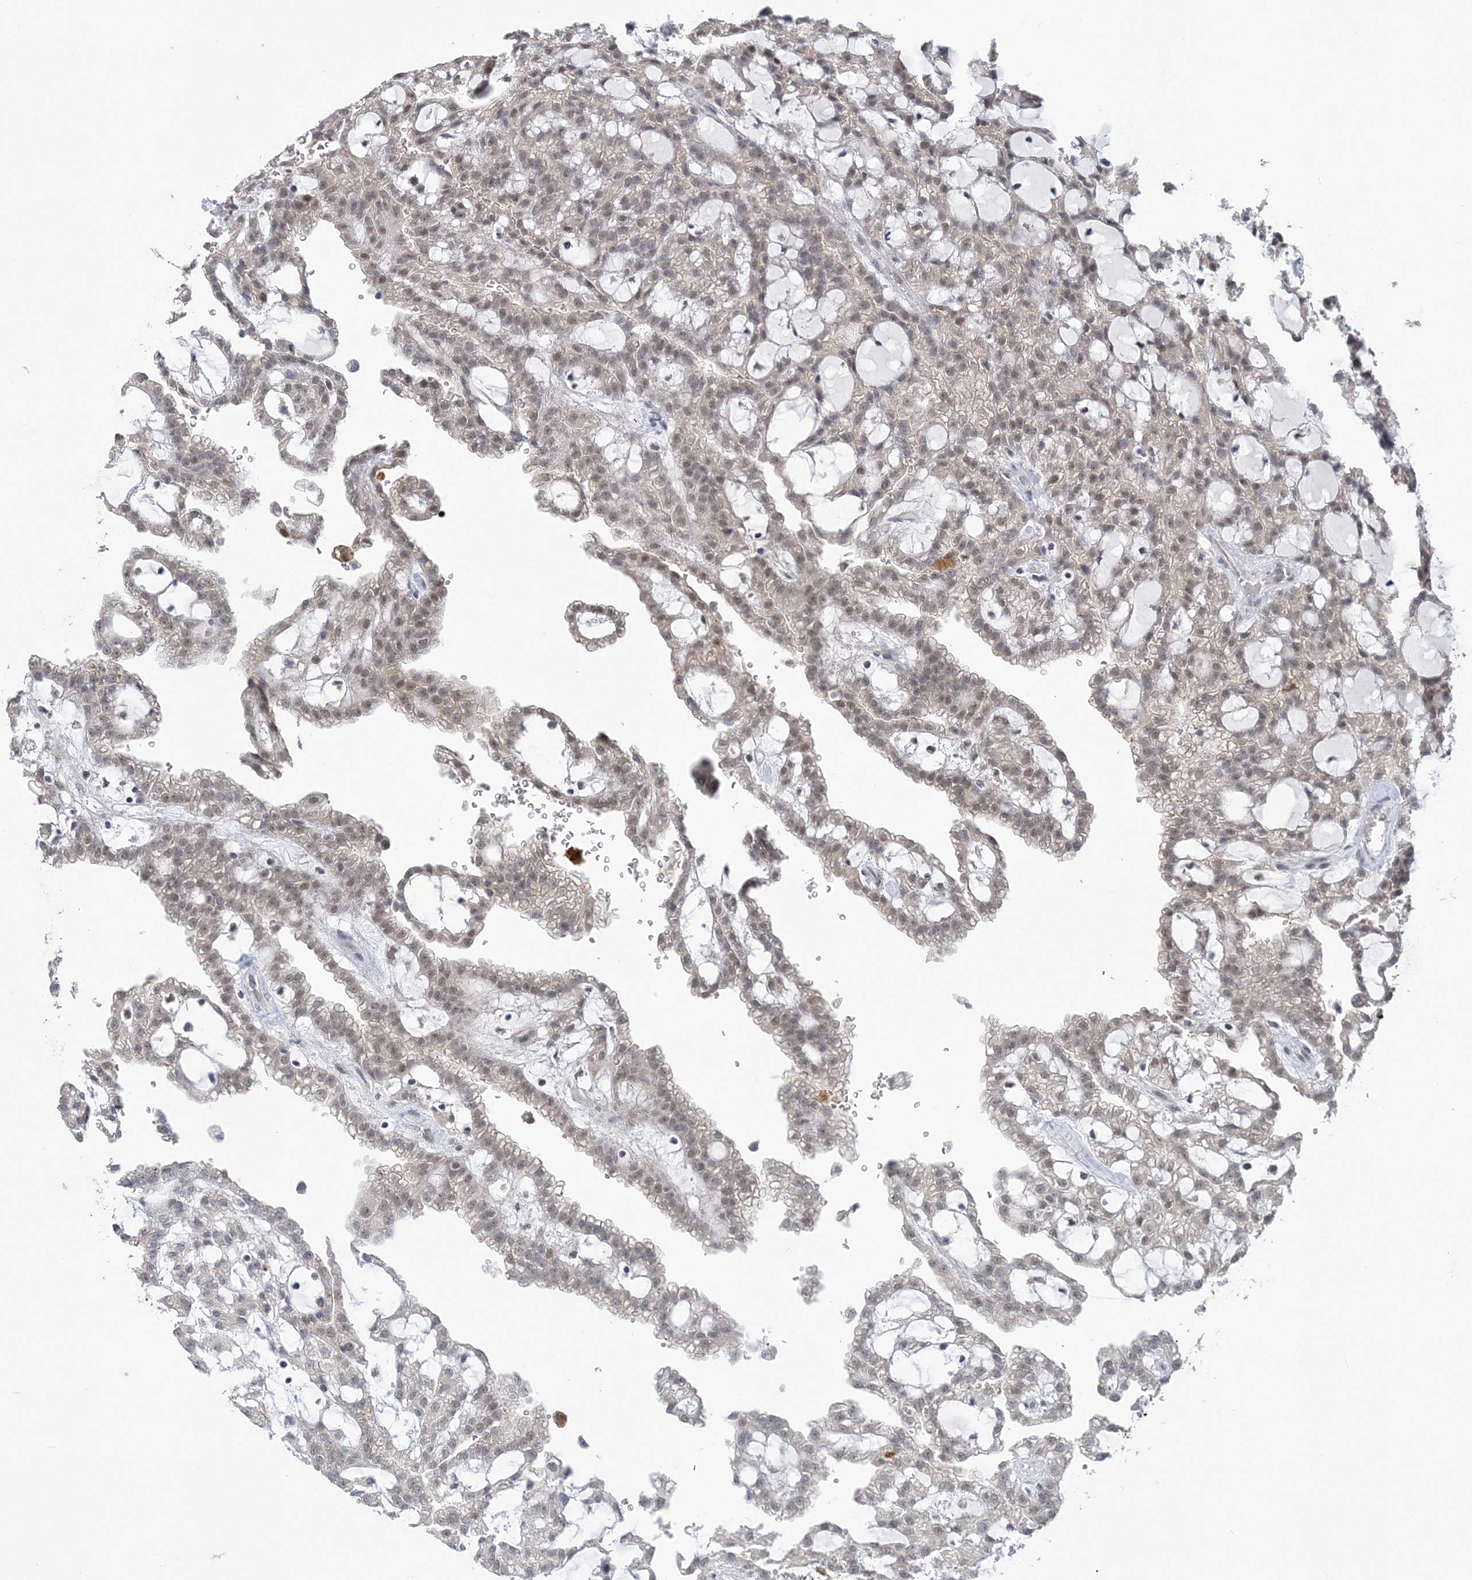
{"staining": {"intensity": "weak", "quantity": "25%-75%", "location": "nuclear"}, "tissue": "renal cancer", "cell_type": "Tumor cells", "image_type": "cancer", "snomed": [{"axis": "morphology", "description": "Adenocarcinoma, NOS"}, {"axis": "topography", "description": "Kidney"}], "caption": "Weak nuclear expression is identified in approximately 25%-75% of tumor cells in renal cancer.", "gene": "ZBTB7A", "patient": {"sex": "male", "age": 63}}